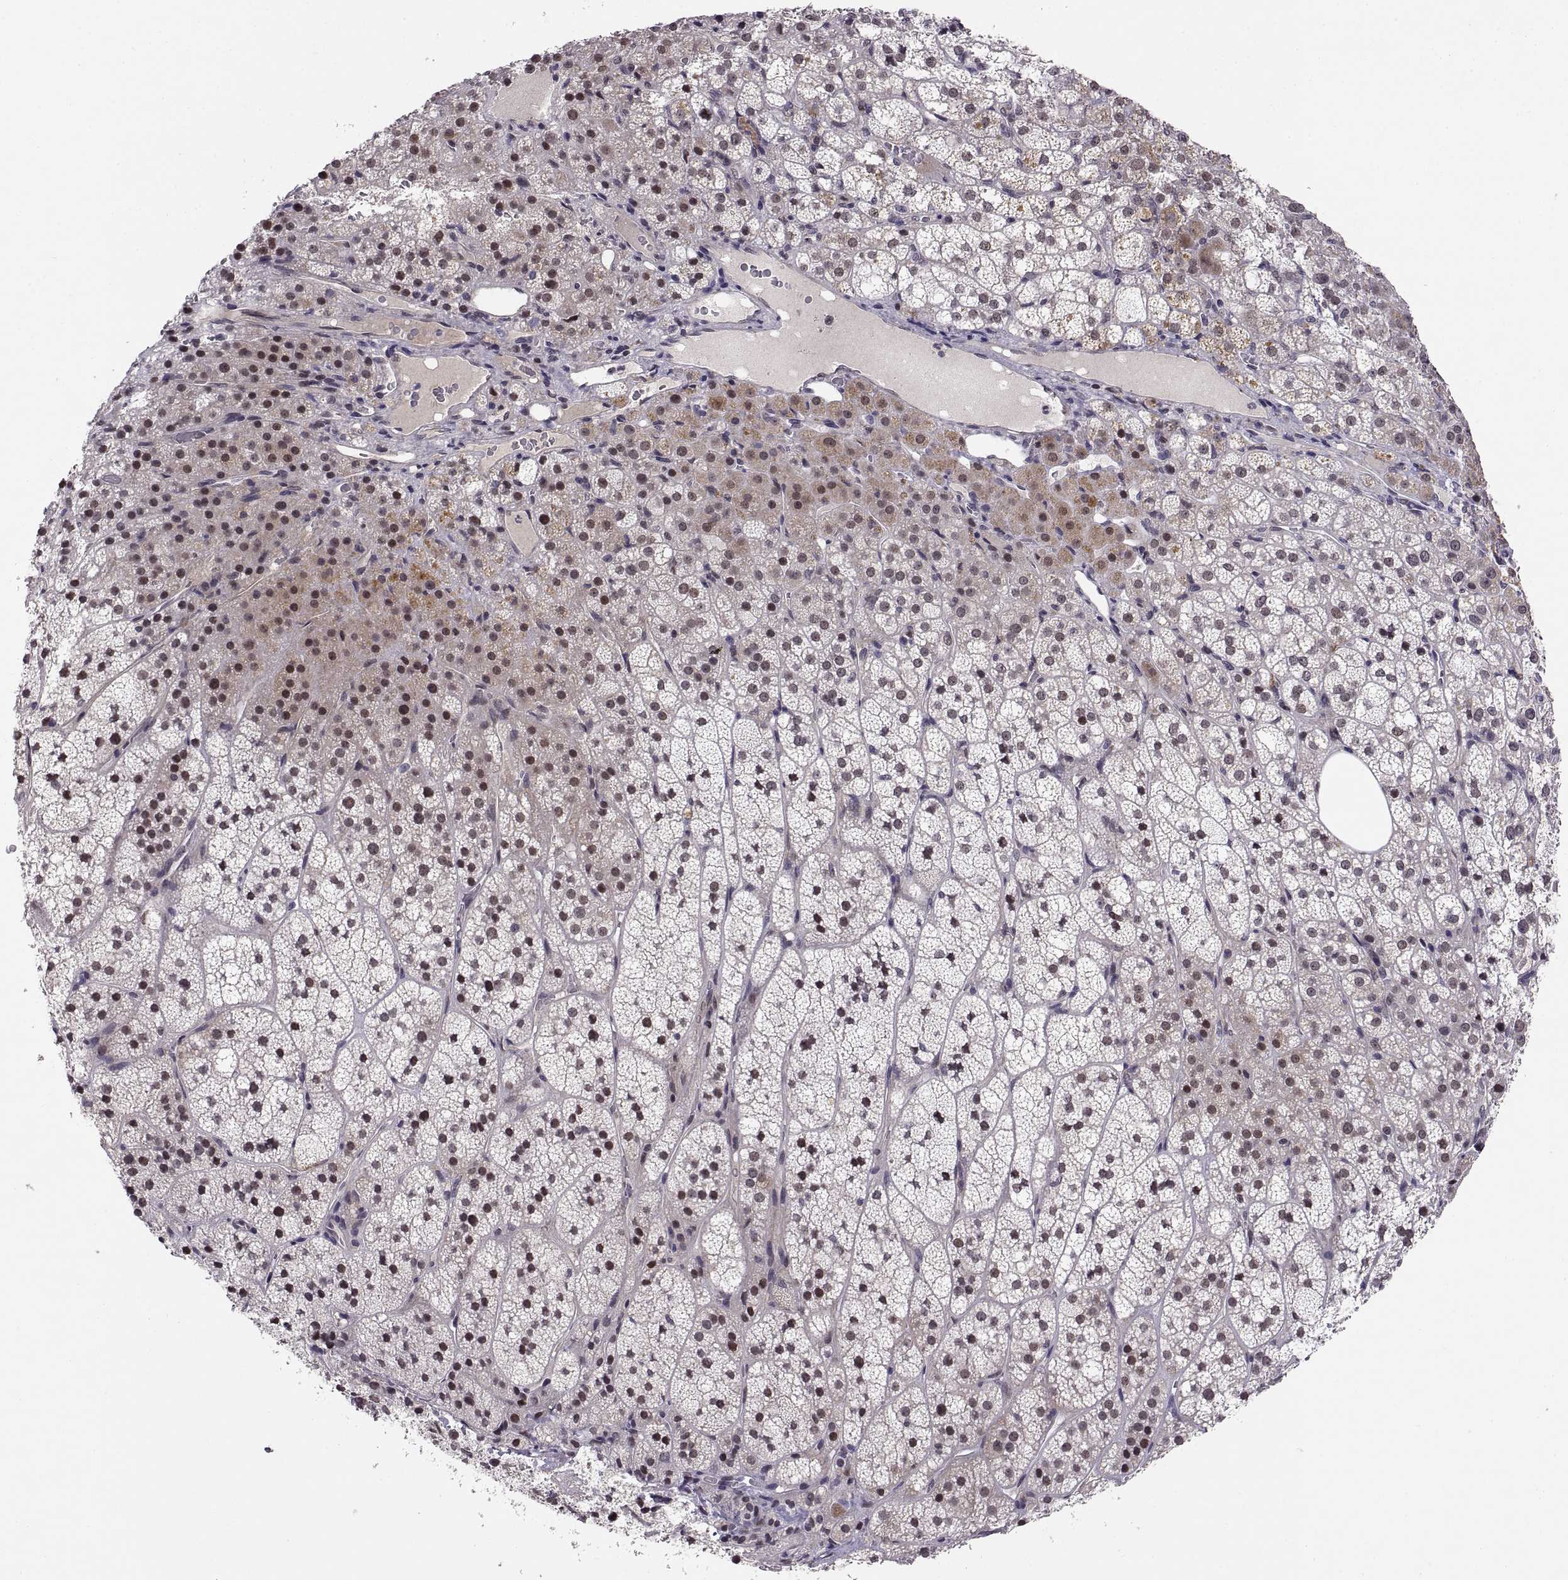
{"staining": {"intensity": "moderate", "quantity": "25%-75%", "location": "nuclear"}, "tissue": "adrenal gland", "cell_type": "Glandular cells", "image_type": "normal", "snomed": [{"axis": "morphology", "description": "Normal tissue, NOS"}, {"axis": "topography", "description": "Adrenal gland"}], "caption": "Adrenal gland stained with DAB (3,3'-diaminobenzidine) immunohistochemistry exhibits medium levels of moderate nuclear positivity in approximately 25%-75% of glandular cells.", "gene": "CHFR", "patient": {"sex": "female", "age": 60}}